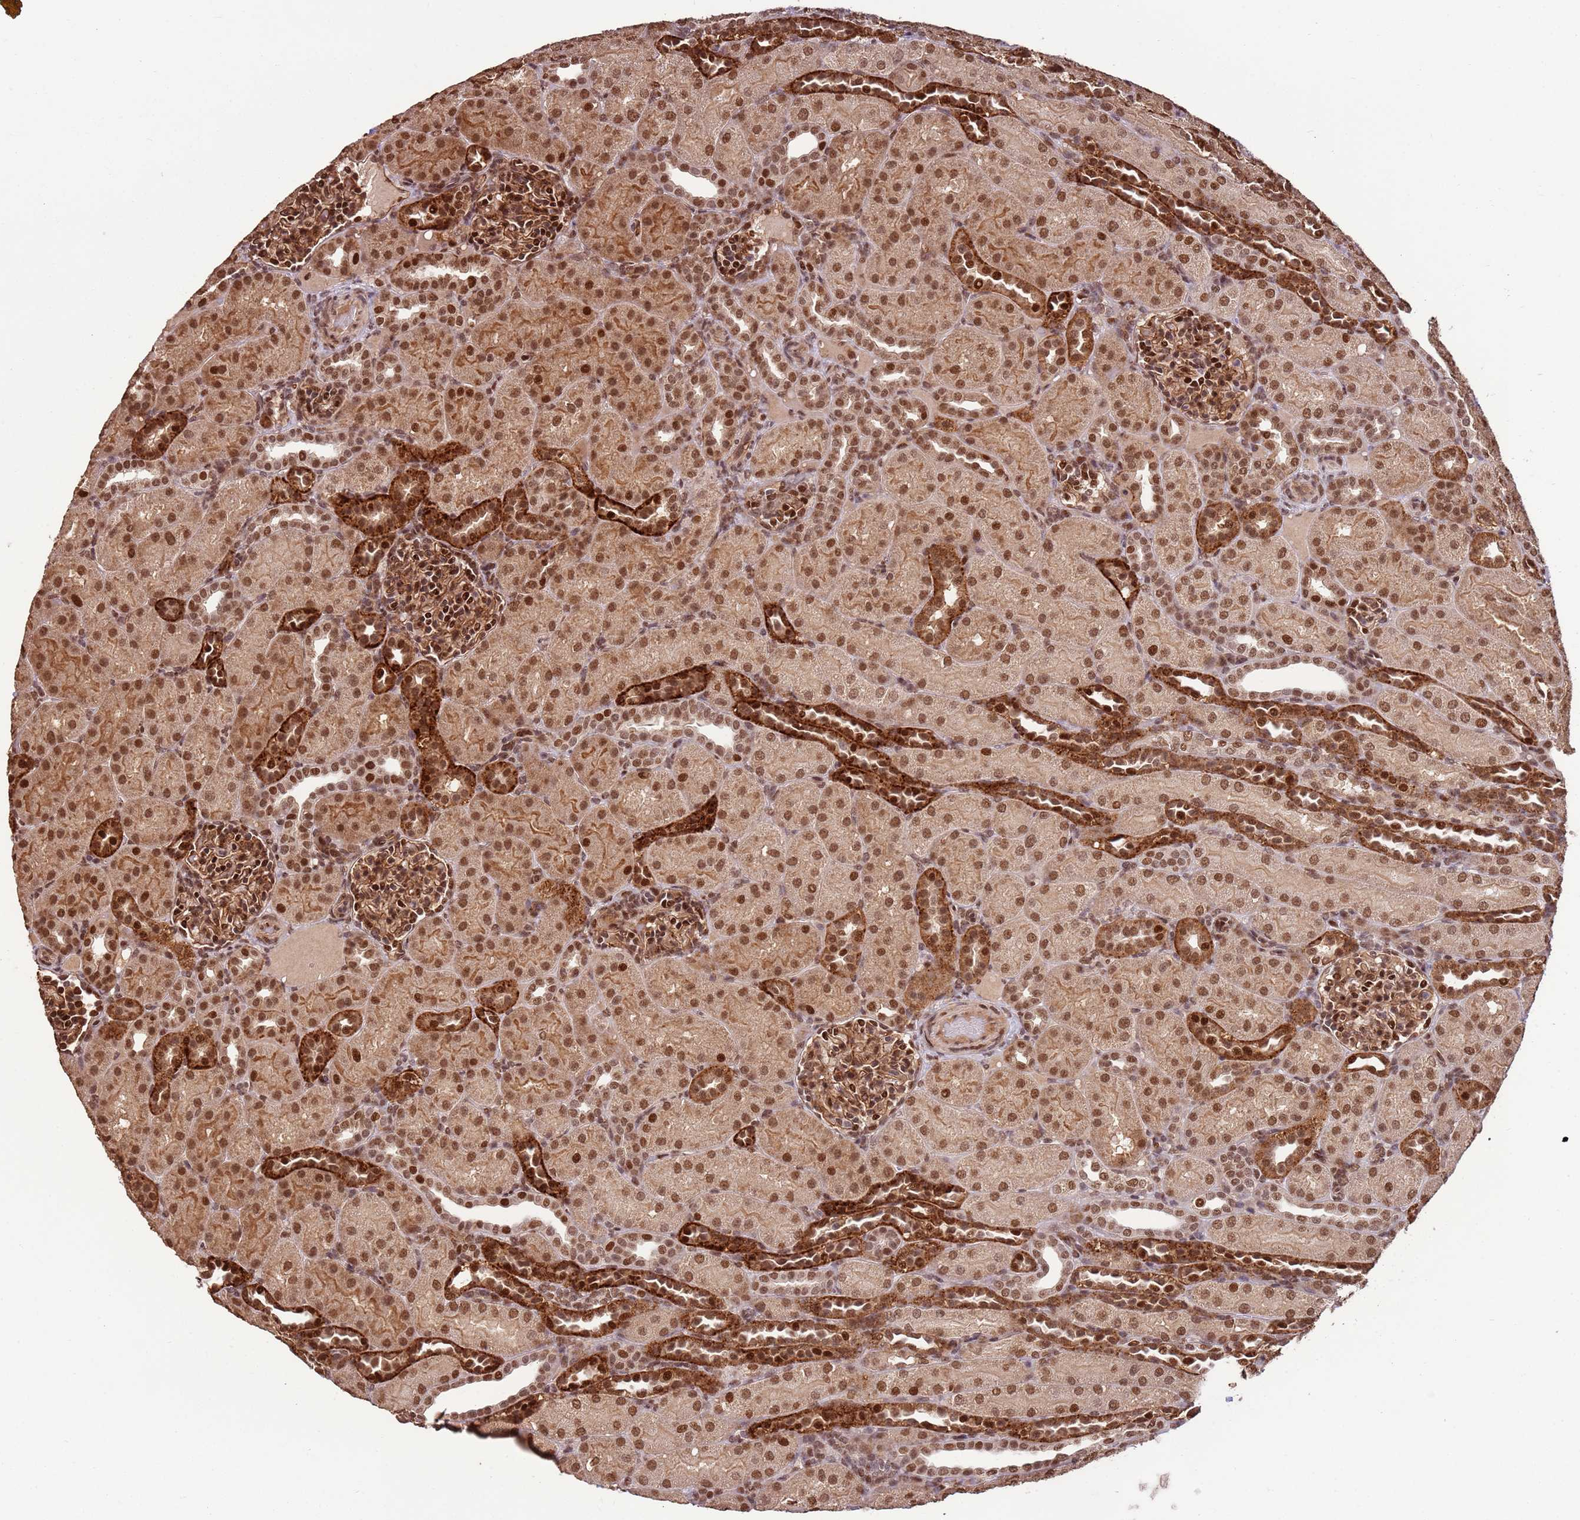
{"staining": {"intensity": "strong", "quantity": ">75%", "location": "cytoplasmic/membranous,nuclear"}, "tissue": "kidney", "cell_type": "Cells in glomeruli", "image_type": "normal", "snomed": [{"axis": "morphology", "description": "Normal tissue, NOS"}, {"axis": "topography", "description": "Kidney"}], "caption": "Protein expression analysis of normal human kidney reveals strong cytoplasmic/membranous,nuclear positivity in about >75% of cells in glomeruli. (Stains: DAB (3,3'-diaminobenzidine) in brown, nuclei in blue, Microscopy: brightfield microscopy at high magnification).", "gene": "ZBTB12", "patient": {"sex": "male", "age": 1}}